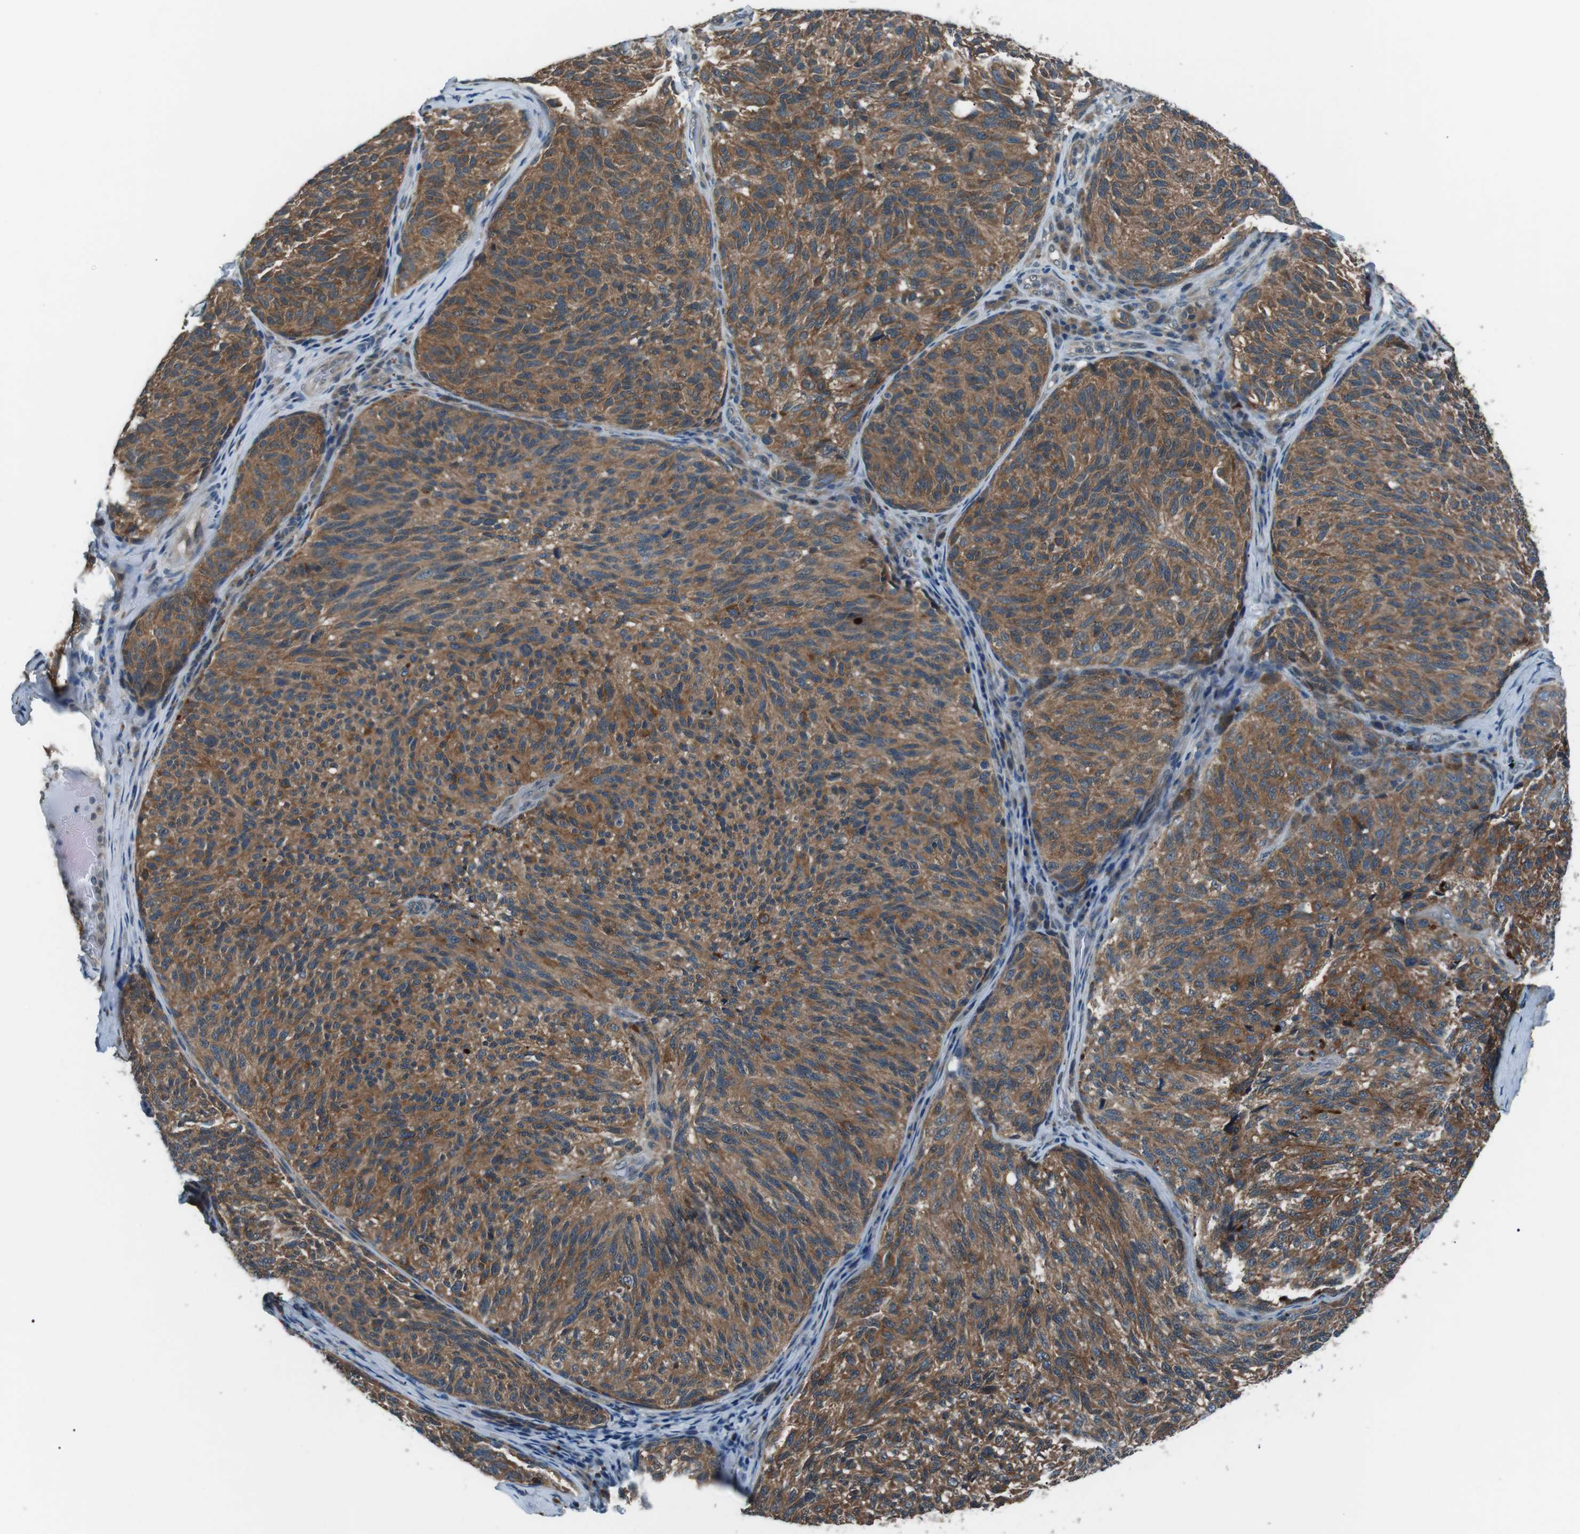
{"staining": {"intensity": "moderate", "quantity": ">75%", "location": "cytoplasmic/membranous"}, "tissue": "melanoma", "cell_type": "Tumor cells", "image_type": "cancer", "snomed": [{"axis": "morphology", "description": "Malignant melanoma, NOS"}, {"axis": "topography", "description": "Skin"}], "caption": "Melanoma stained with a protein marker reveals moderate staining in tumor cells.", "gene": "LRIG2", "patient": {"sex": "female", "age": 73}}